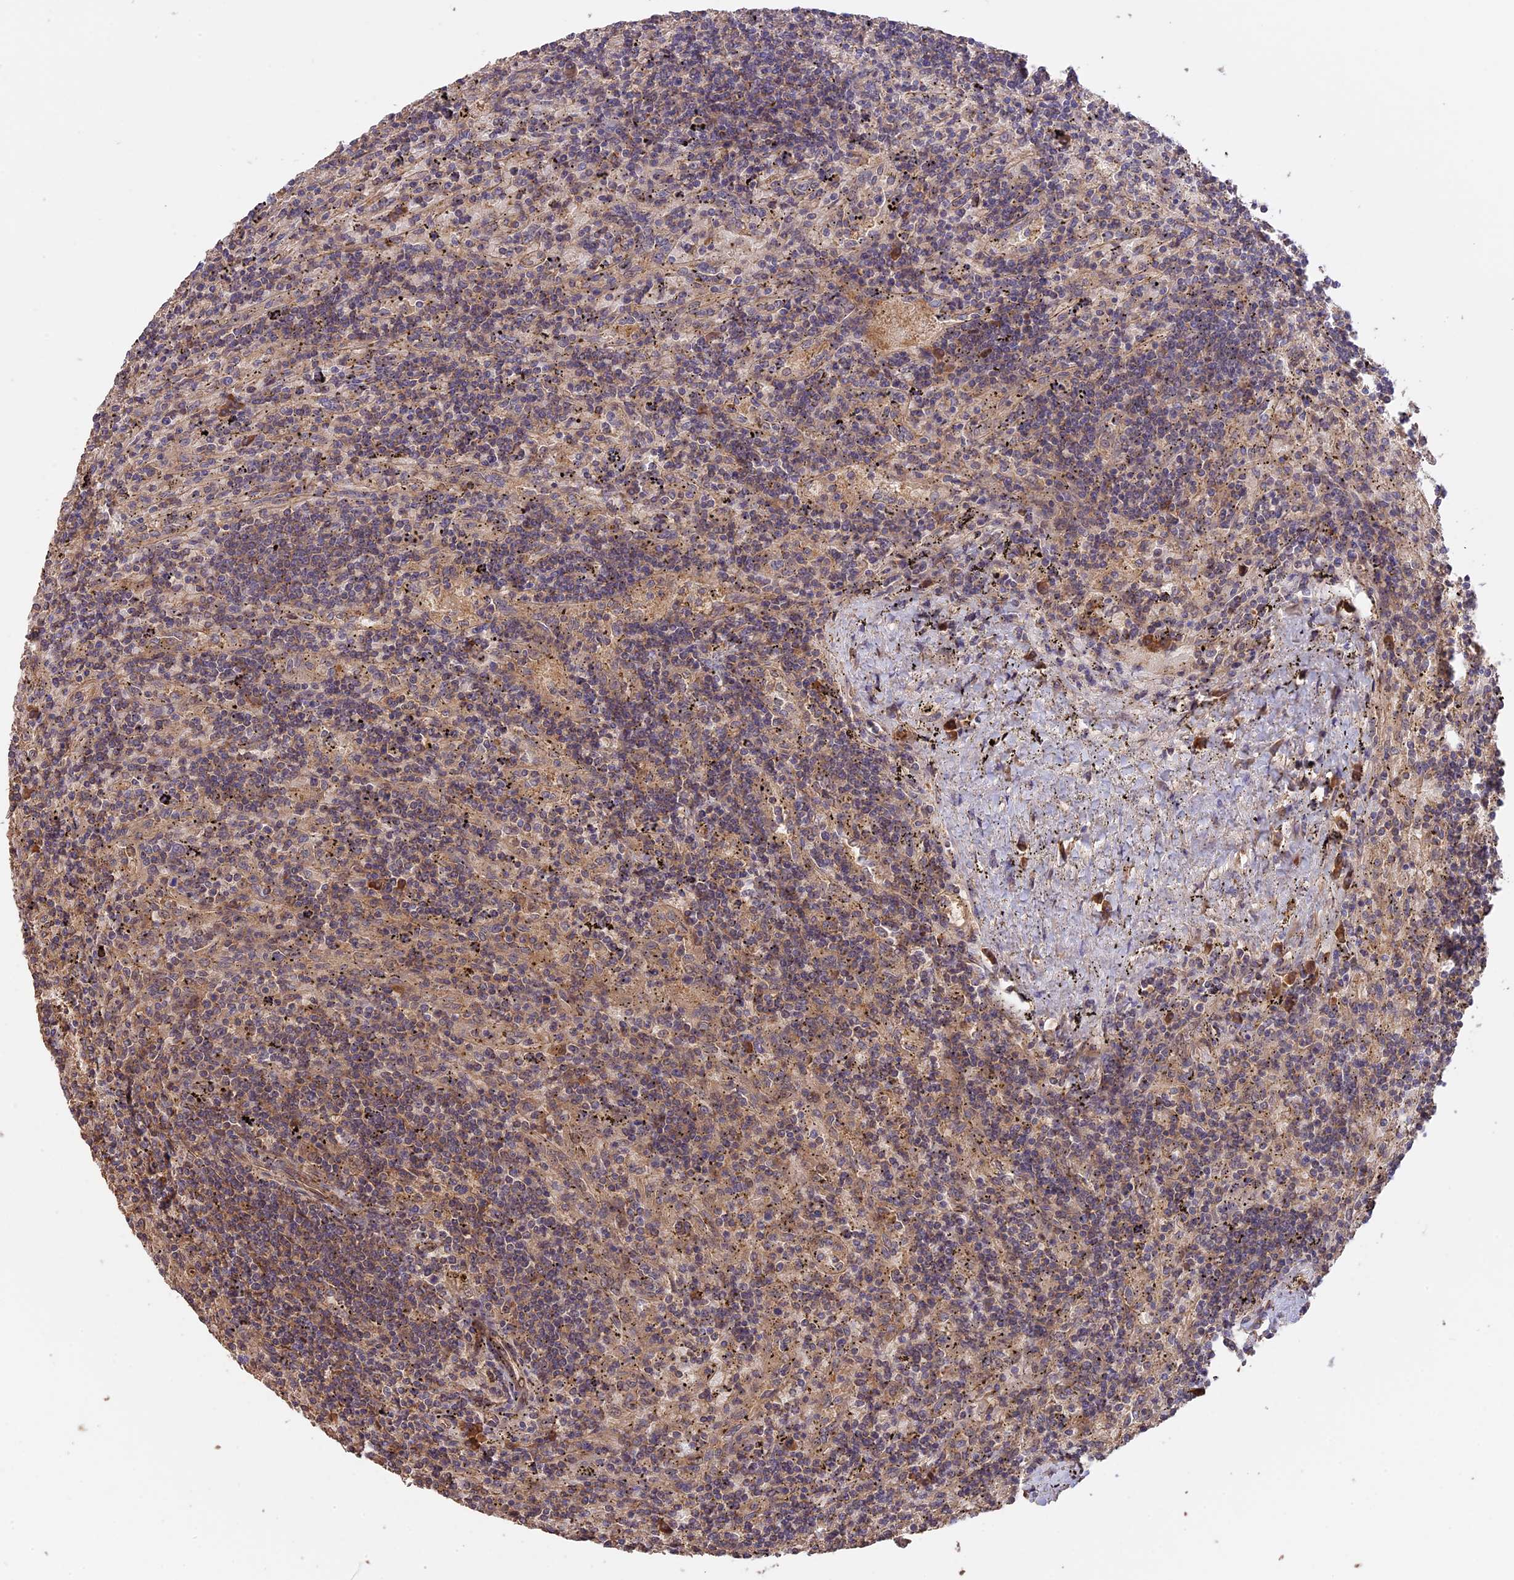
{"staining": {"intensity": "weak", "quantity": "25%-75%", "location": "cytoplasmic/membranous"}, "tissue": "lymphoma", "cell_type": "Tumor cells", "image_type": "cancer", "snomed": [{"axis": "morphology", "description": "Malignant lymphoma, non-Hodgkin's type, Low grade"}, {"axis": "topography", "description": "Spleen"}], "caption": "This histopathology image shows lymphoma stained with IHC to label a protein in brown. The cytoplasmic/membranous of tumor cells show weak positivity for the protein. Nuclei are counter-stained blue.", "gene": "RASAL1", "patient": {"sex": "male", "age": 76}}